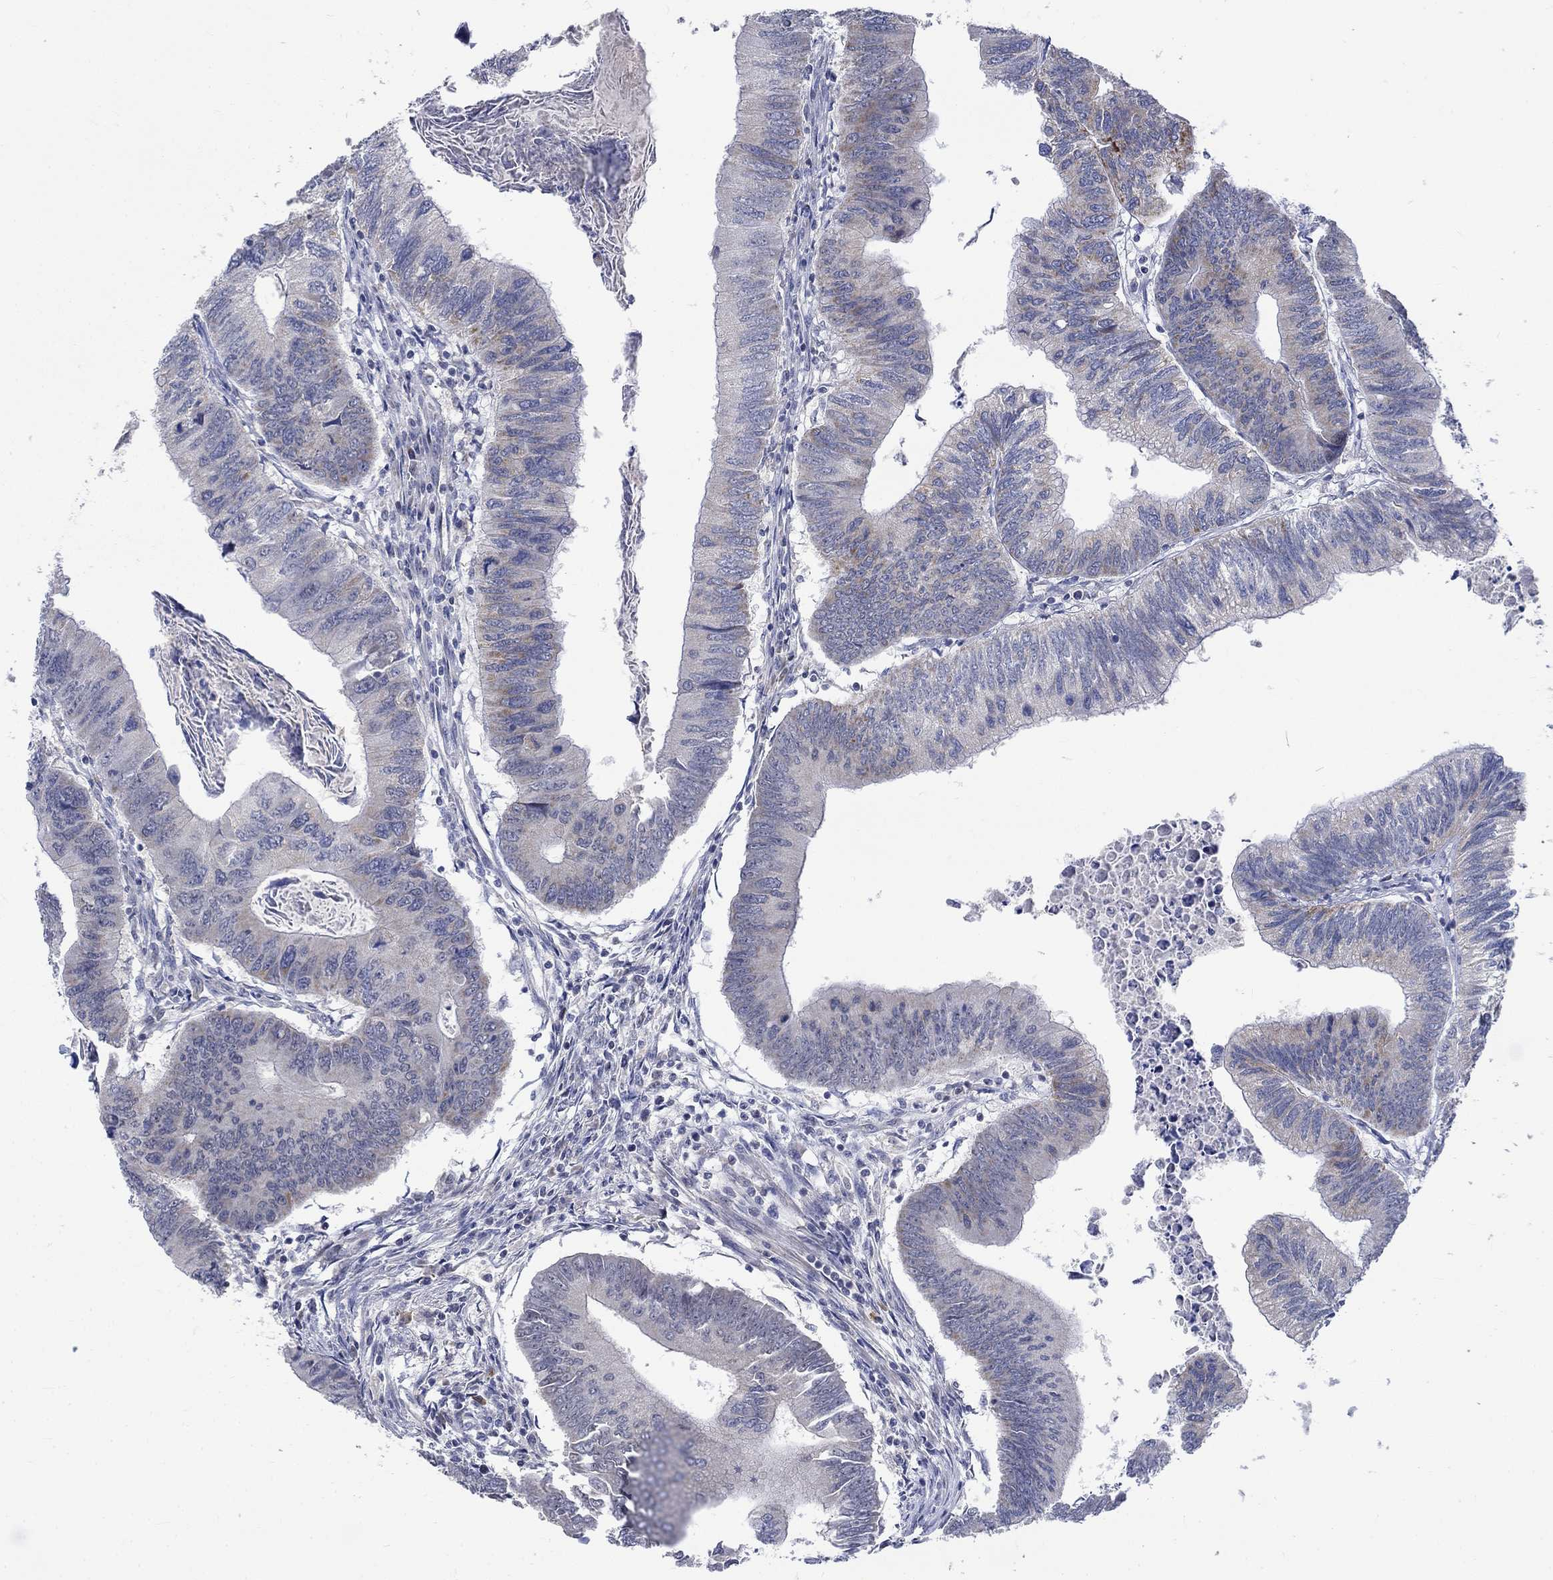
{"staining": {"intensity": "weak", "quantity": "<25%", "location": "cytoplasmic/membranous"}, "tissue": "colorectal cancer", "cell_type": "Tumor cells", "image_type": "cancer", "snomed": [{"axis": "morphology", "description": "Adenocarcinoma, NOS"}, {"axis": "topography", "description": "Colon"}], "caption": "Colorectal adenocarcinoma stained for a protein using immunohistochemistry demonstrates no positivity tumor cells.", "gene": "WASF1", "patient": {"sex": "male", "age": 53}}